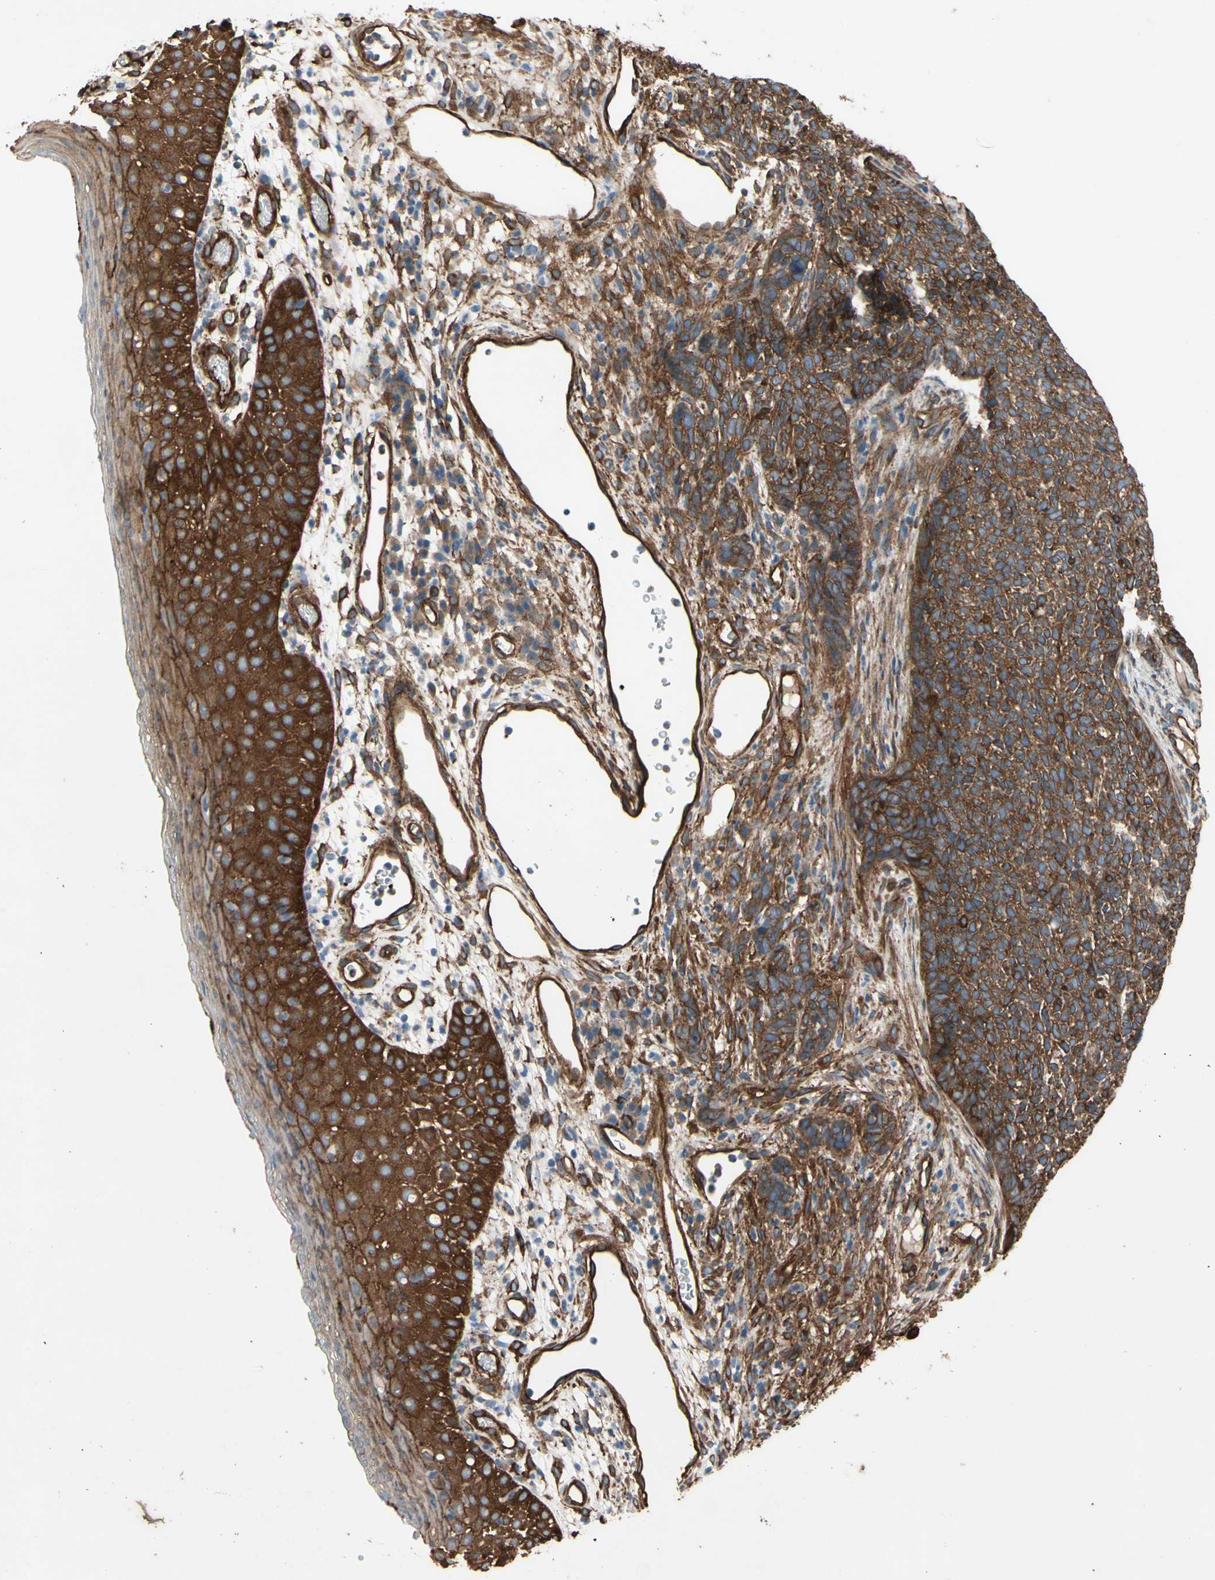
{"staining": {"intensity": "moderate", "quantity": ">75%", "location": "cytoplasmic/membranous"}, "tissue": "skin cancer", "cell_type": "Tumor cells", "image_type": "cancer", "snomed": [{"axis": "morphology", "description": "Basal cell carcinoma"}, {"axis": "topography", "description": "Skin"}], "caption": "Immunohistochemical staining of basal cell carcinoma (skin) reveals moderate cytoplasmic/membranous protein expression in approximately >75% of tumor cells. (IHC, brightfield microscopy, high magnification).", "gene": "CTTNBP2", "patient": {"sex": "female", "age": 84}}